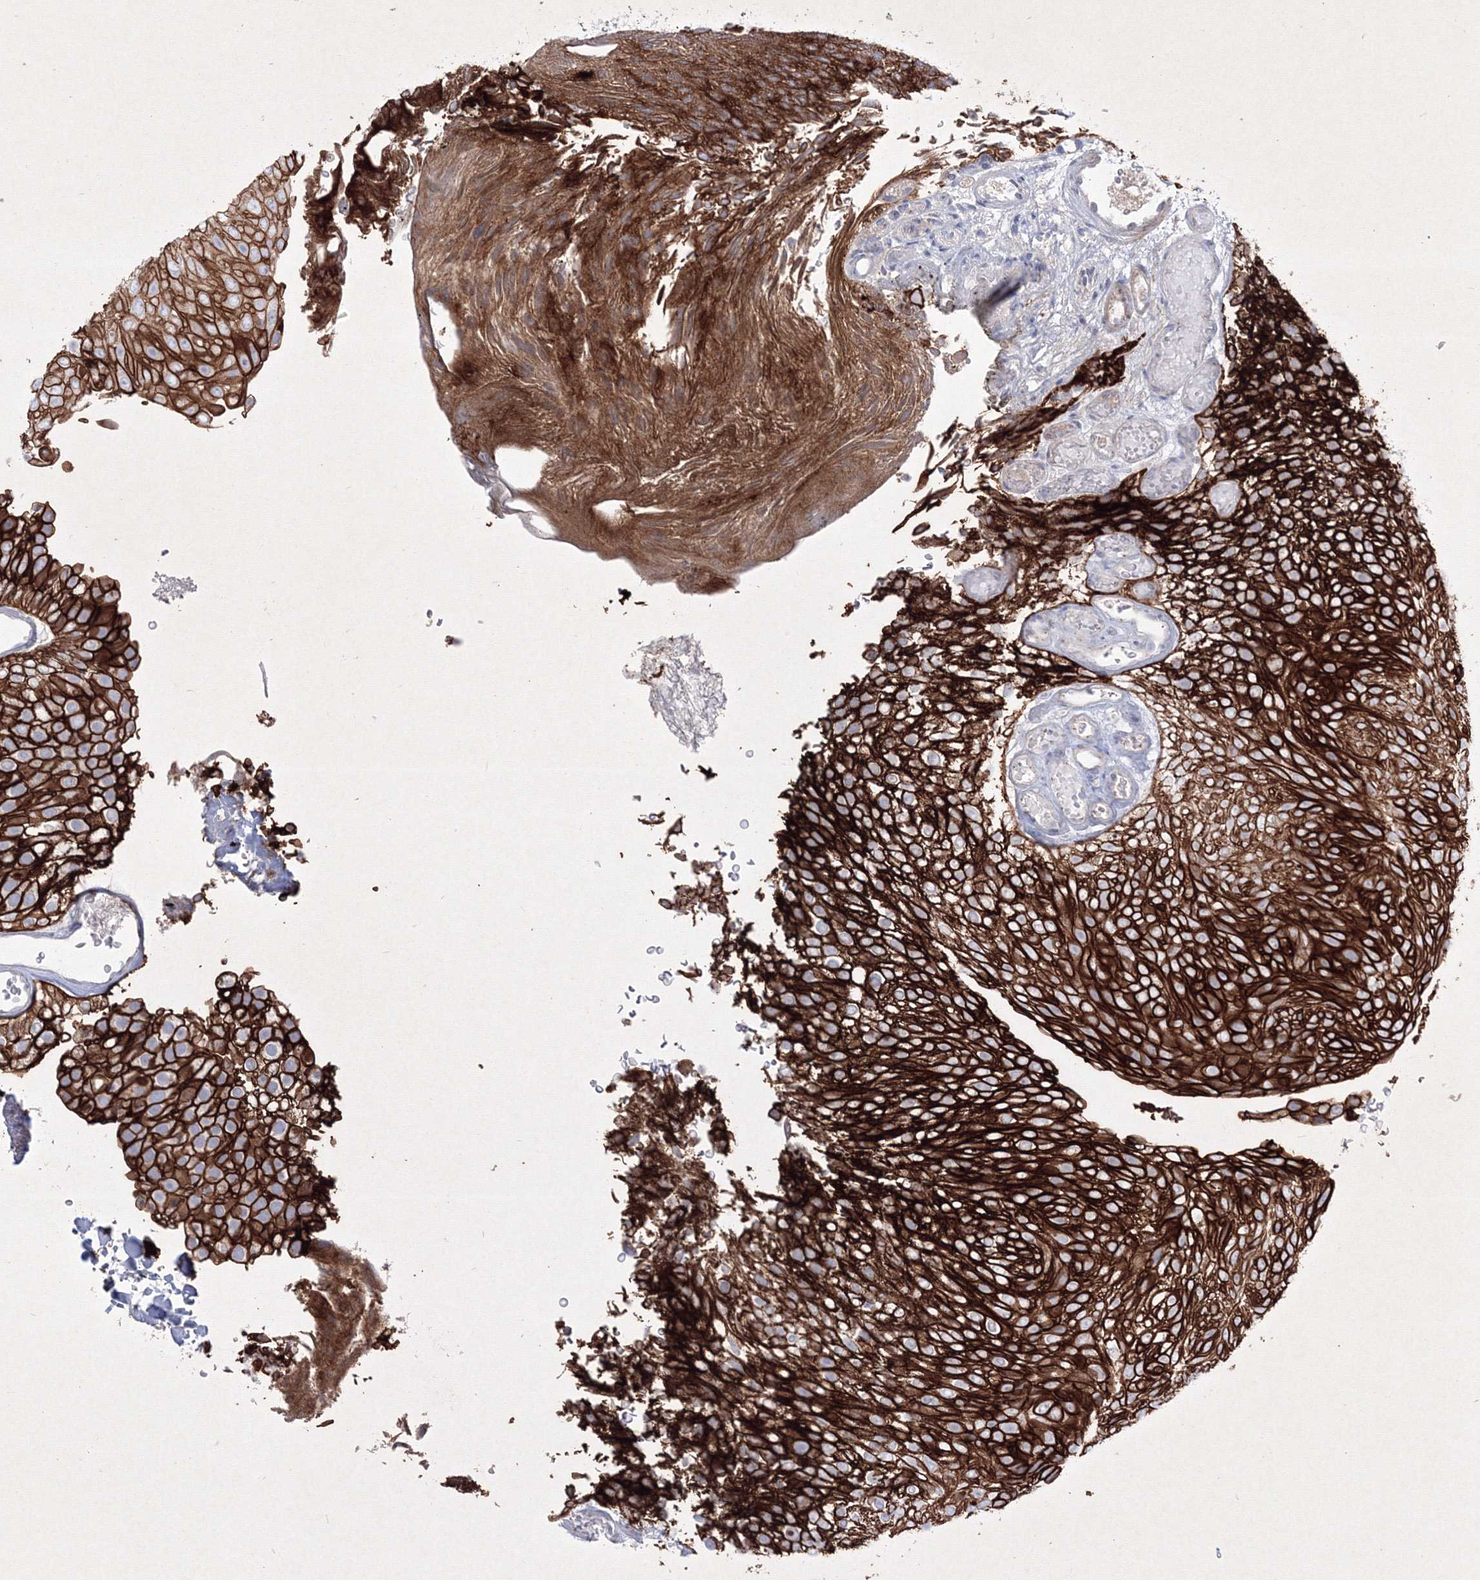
{"staining": {"intensity": "strong", "quantity": ">75%", "location": "cytoplasmic/membranous"}, "tissue": "urothelial cancer", "cell_type": "Tumor cells", "image_type": "cancer", "snomed": [{"axis": "morphology", "description": "Urothelial carcinoma, Low grade"}, {"axis": "topography", "description": "Urinary bladder"}], "caption": "A brown stain shows strong cytoplasmic/membranous staining of a protein in urothelial carcinoma (low-grade) tumor cells. (DAB IHC, brown staining for protein, blue staining for nuclei).", "gene": "TMEM139", "patient": {"sex": "male", "age": 78}}